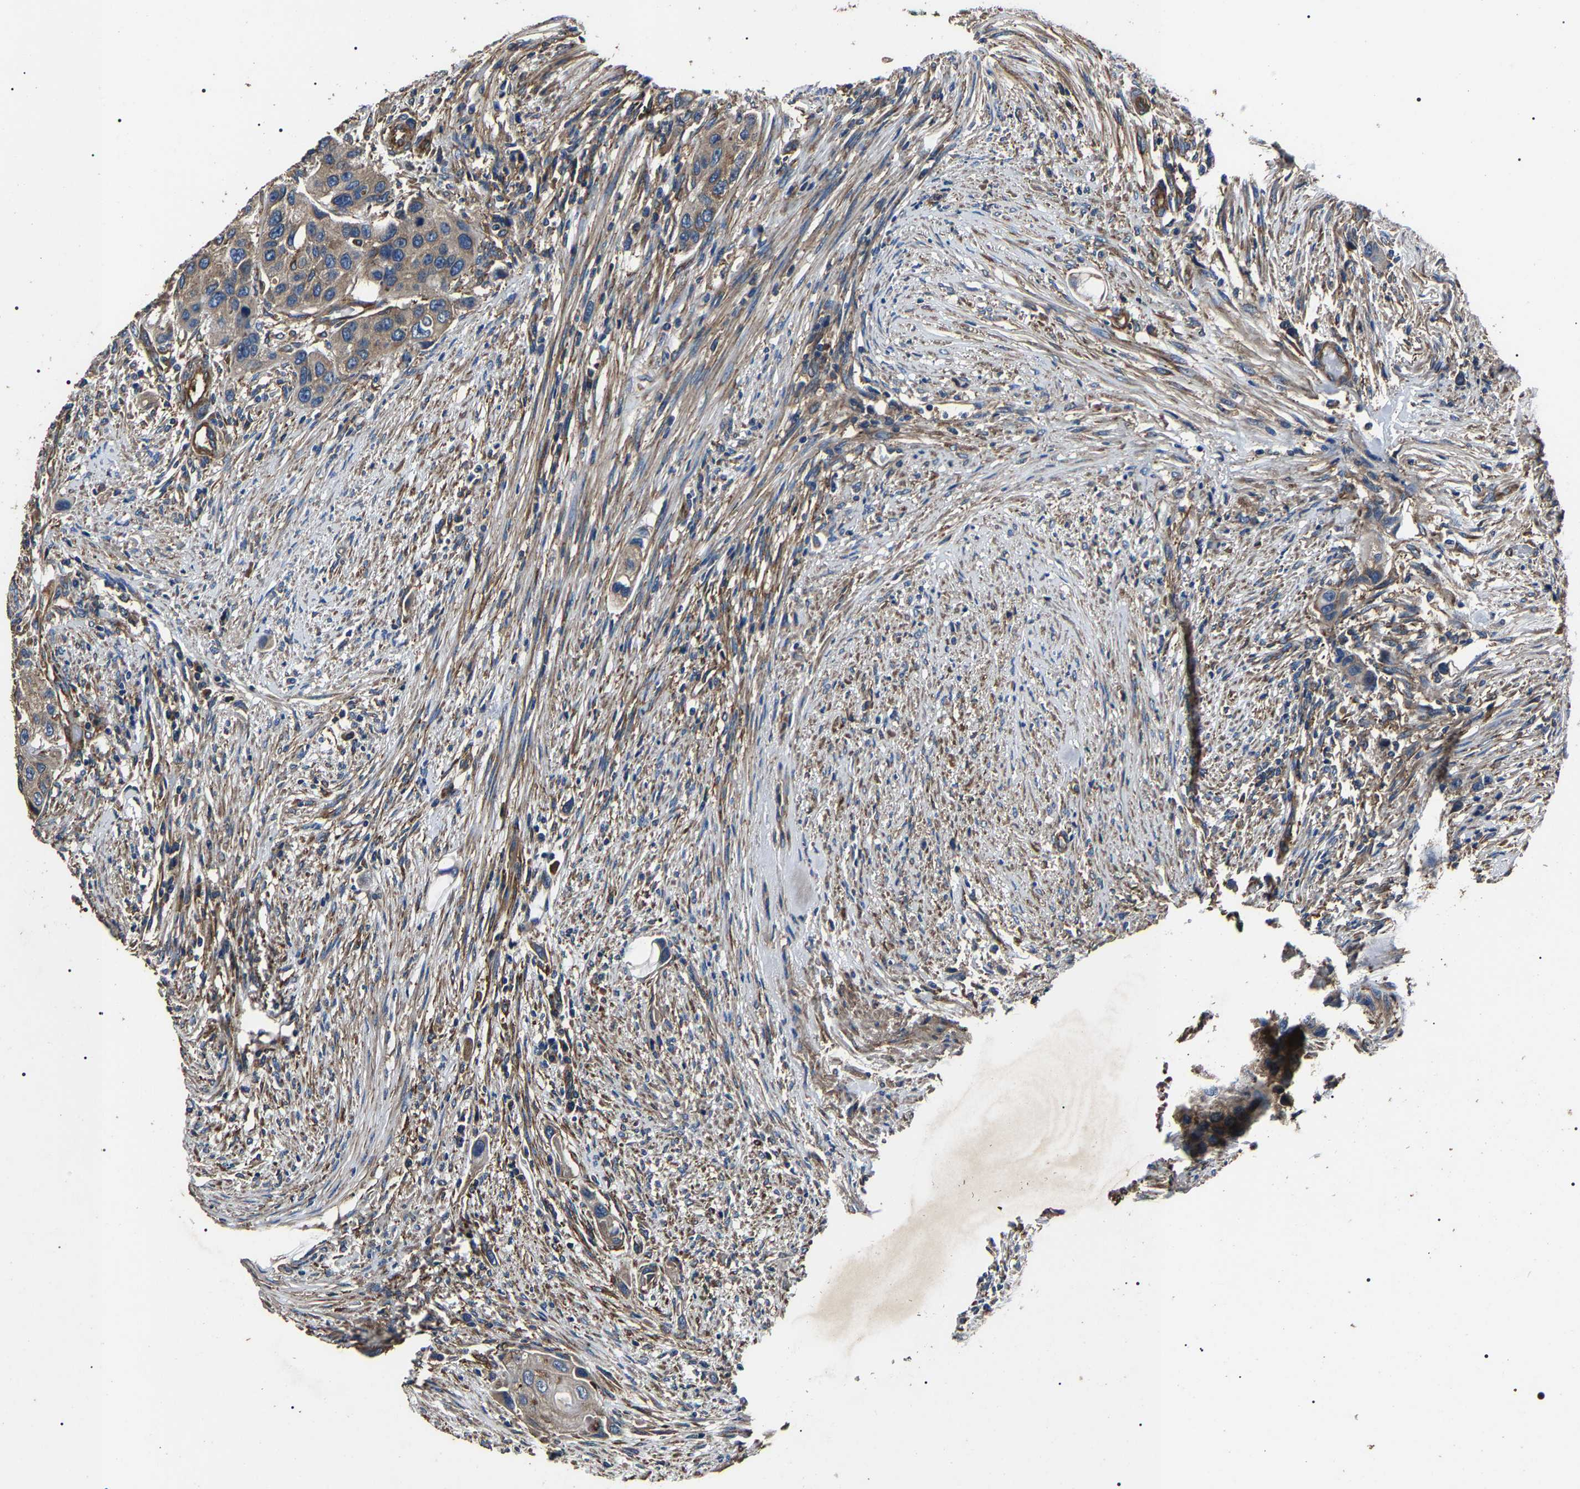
{"staining": {"intensity": "weak", "quantity": ">75%", "location": "cytoplasmic/membranous"}, "tissue": "urothelial cancer", "cell_type": "Tumor cells", "image_type": "cancer", "snomed": [{"axis": "morphology", "description": "Urothelial carcinoma, High grade"}, {"axis": "topography", "description": "Urinary bladder"}], "caption": "Immunohistochemistry image of high-grade urothelial carcinoma stained for a protein (brown), which reveals low levels of weak cytoplasmic/membranous positivity in approximately >75% of tumor cells.", "gene": "HSCB", "patient": {"sex": "female", "age": 56}}